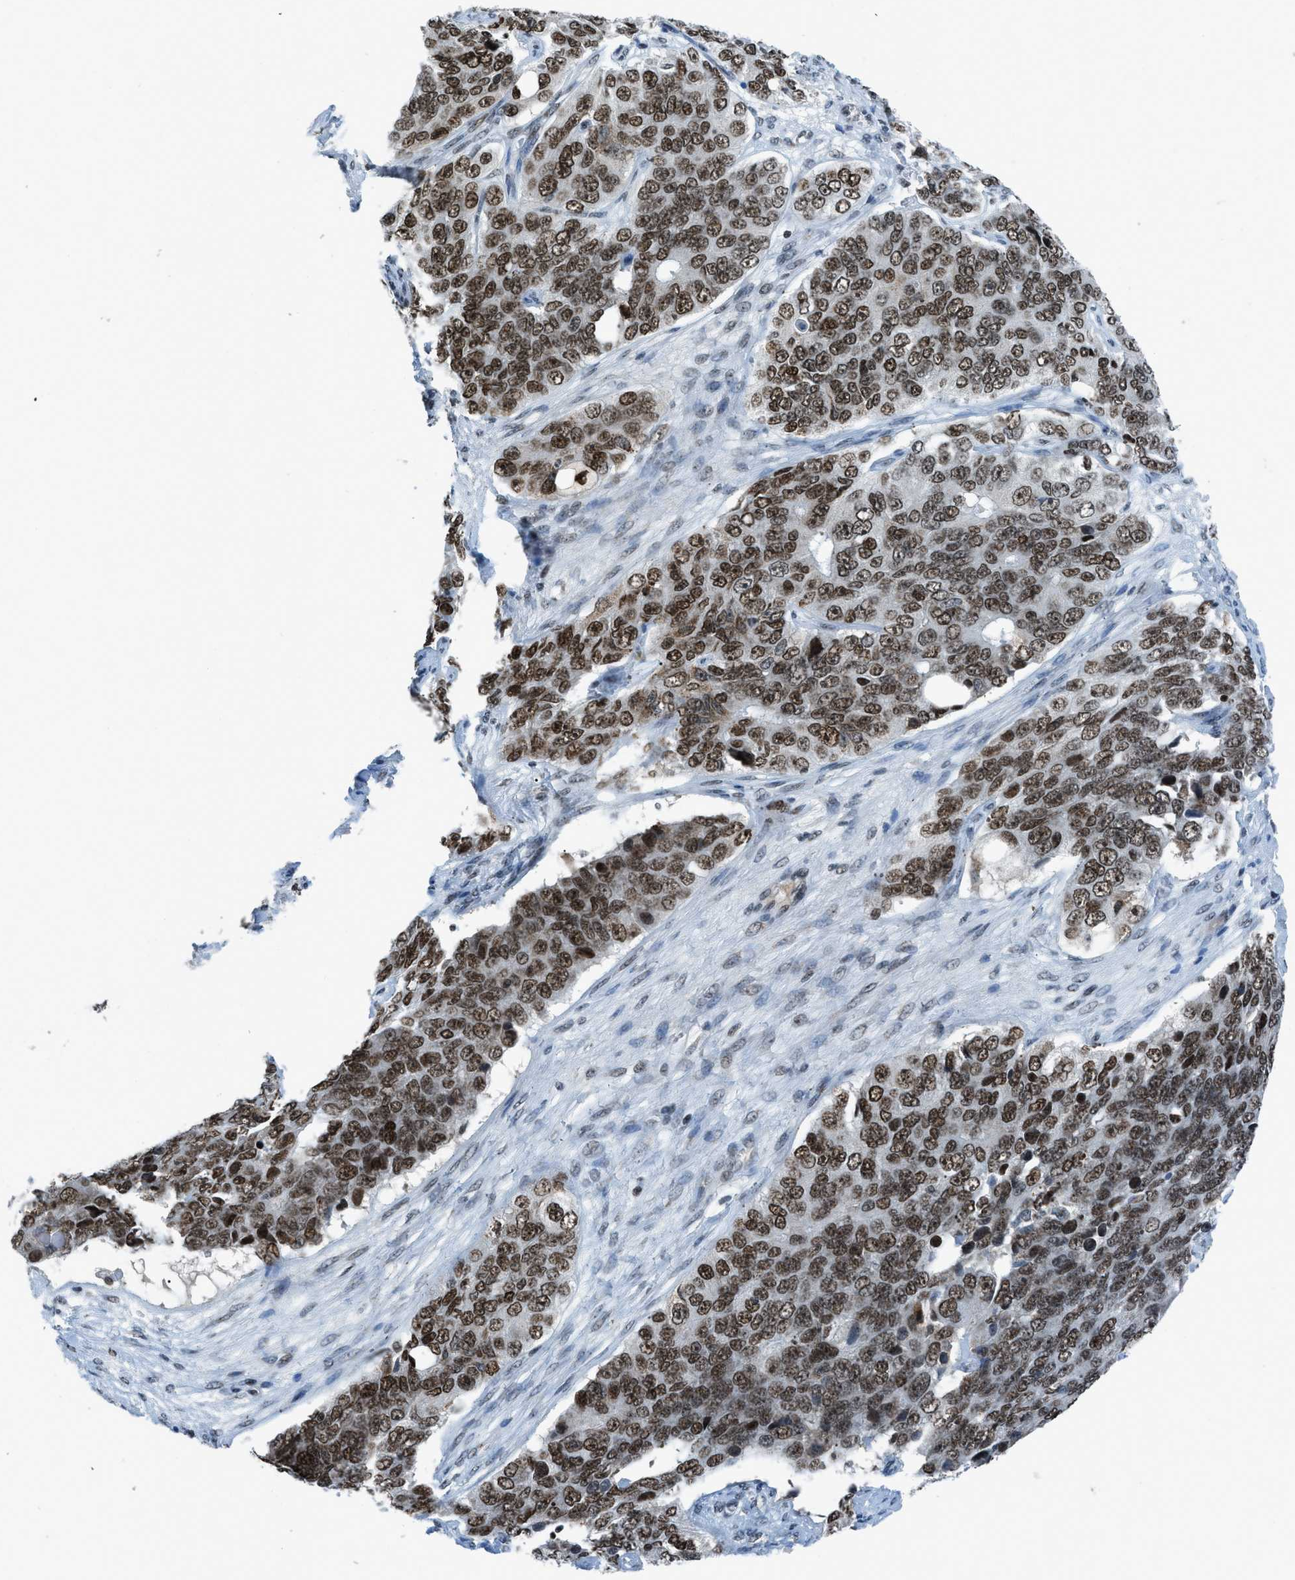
{"staining": {"intensity": "strong", "quantity": ">75%", "location": "nuclear"}, "tissue": "ovarian cancer", "cell_type": "Tumor cells", "image_type": "cancer", "snomed": [{"axis": "morphology", "description": "Carcinoma, endometroid"}, {"axis": "topography", "description": "Ovary"}], "caption": "DAB immunohistochemical staining of human endometroid carcinoma (ovarian) exhibits strong nuclear protein staining in approximately >75% of tumor cells.", "gene": "RAD51B", "patient": {"sex": "female", "age": 51}}